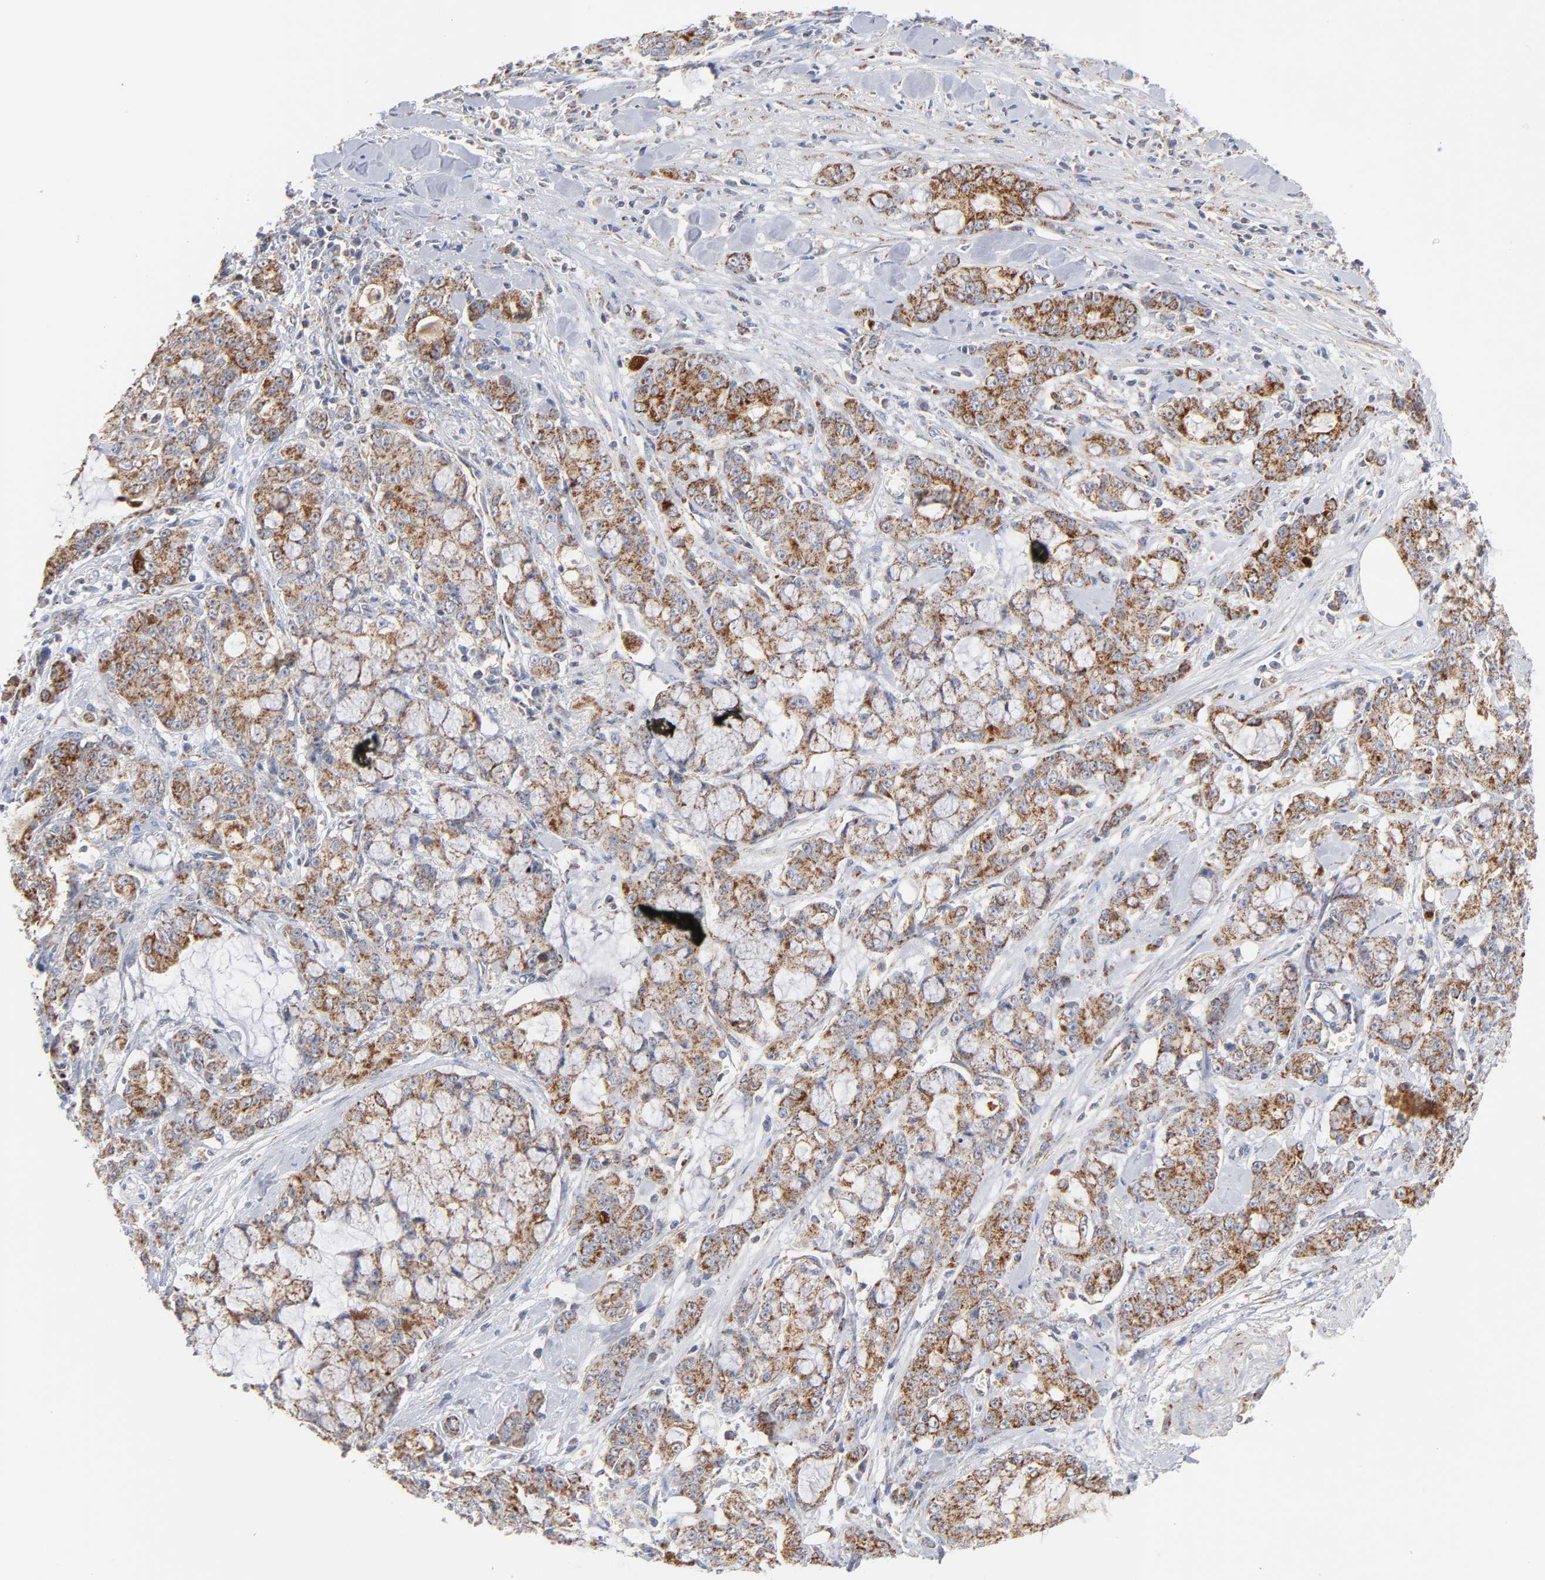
{"staining": {"intensity": "moderate", "quantity": ">75%", "location": "cytoplasmic/membranous"}, "tissue": "pancreatic cancer", "cell_type": "Tumor cells", "image_type": "cancer", "snomed": [{"axis": "morphology", "description": "Adenocarcinoma, NOS"}, {"axis": "topography", "description": "Pancreas"}], "caption": "Adenocarcinoma (pancreatic) stained with DAB immunohistochemistry (IHC) displays medium levels of moderate cytoplasmic/membranous positivity in approximately >75% of tumor cells.", "gene": "DIABLO", "patient": {"sex": "female", "age": 73}}